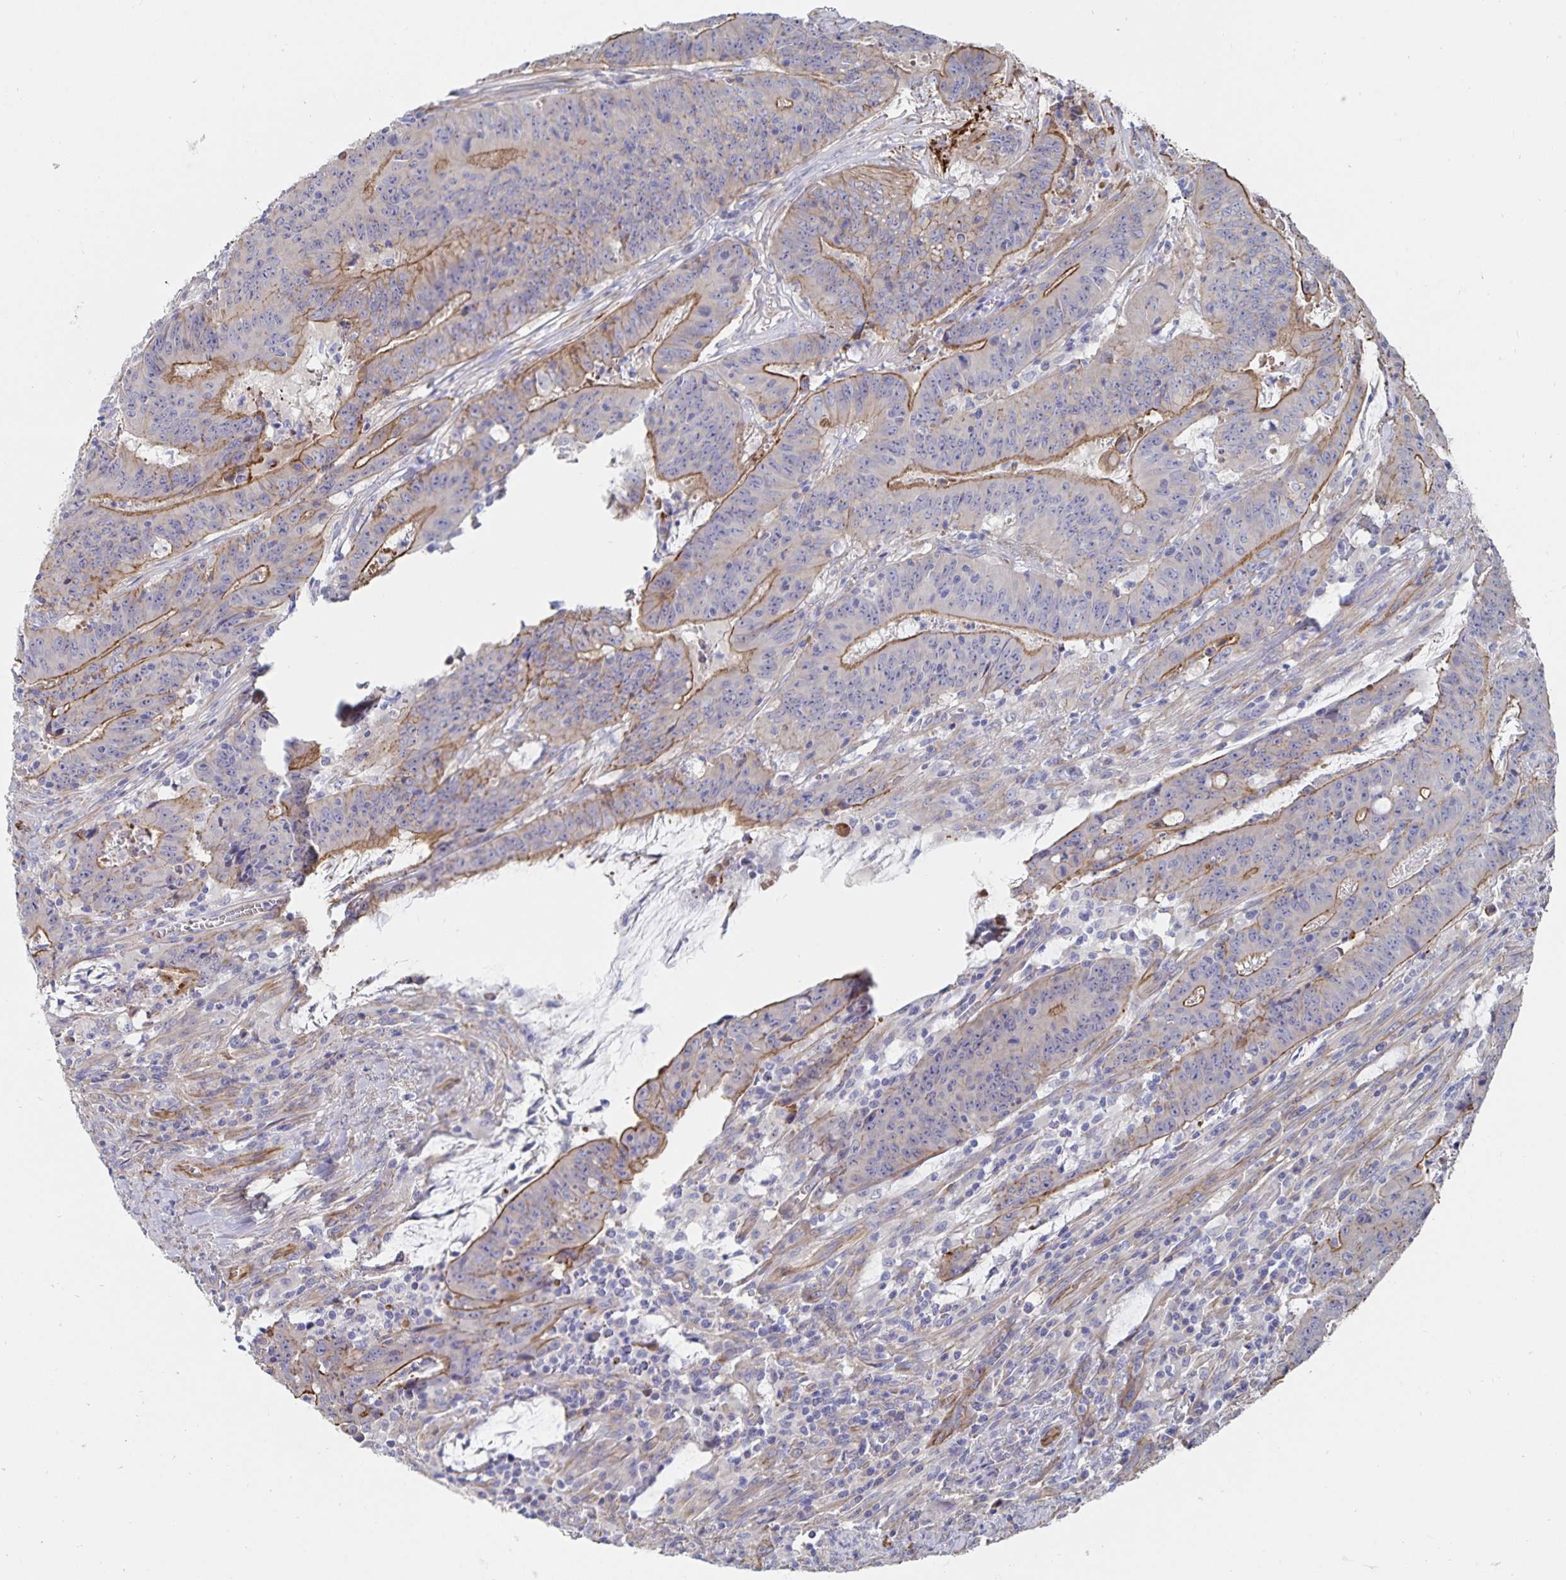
{"staining": {"intensity": "moderate", "quantity": "25%-75%", "location": "cytoplasmic/membranous"}, "tissue": "colorectal cancer", "cell_type": "Tumor cells", "image_type": "cancer", "snomed": [{"axis": "morphology", "description": "Adenocarcinoma, NOS"}, {"axis": "topography", "description": "Colon"}], "caption": "Immunohistochemical staining of colorectal adenocarcinoma demonstrates medium levels of moderate cytoplasmic/membranous staining in approximately 25%-75% of tumor cells.", "gene": "SSTR1", "patient": {"sex": "male", "age": 33}}